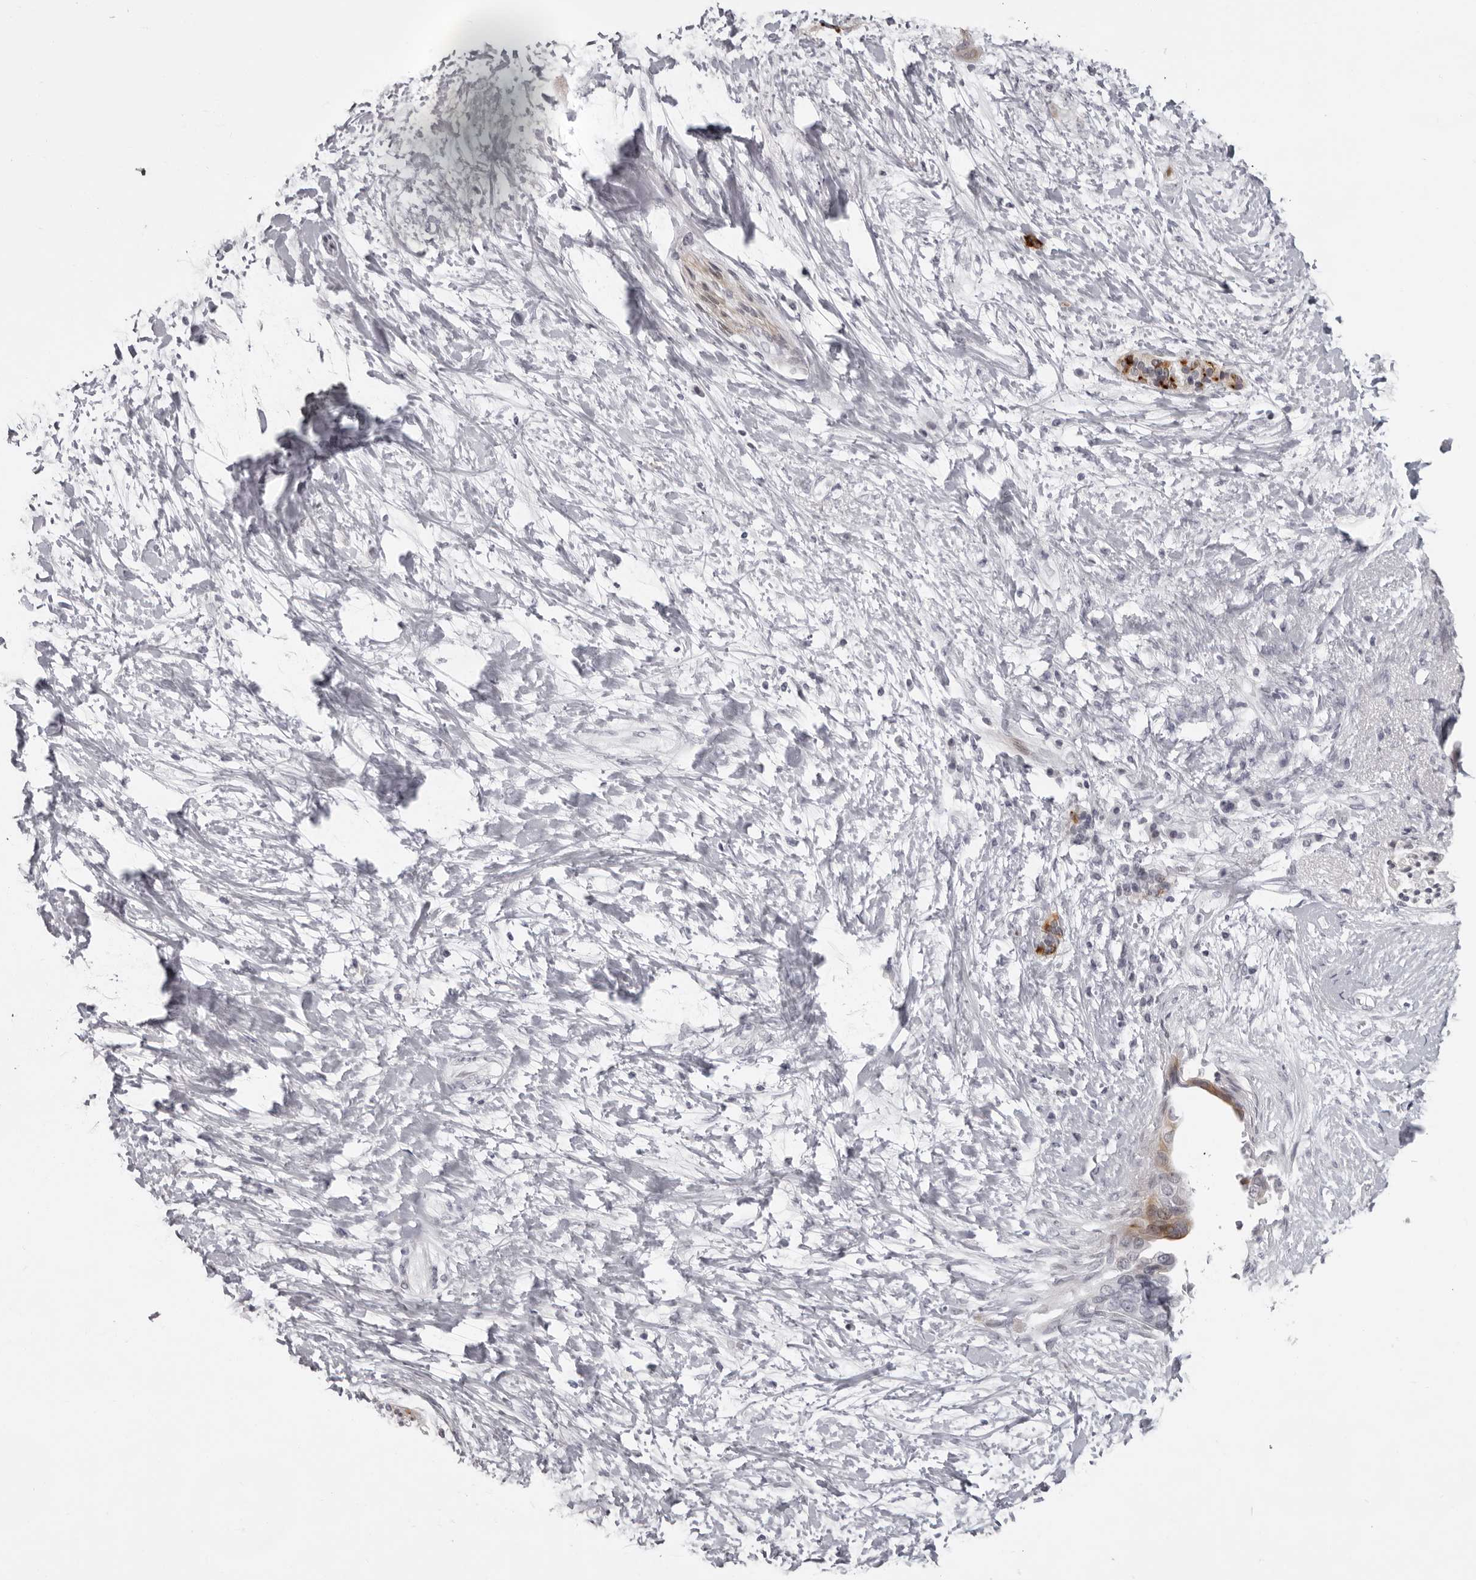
{"staining": {"intensity": "moderate", "quantity": "<25%", "location": "cytoplasmic/membranous"}, "tissue": "pancreatic cancer", "cell_type": "Tumor cells", "image_type": "cancer", "snomed": [{"axis": "morphology", "description": "Adenocarcinoma, NOS"}, {"axis": "topography", "description": "Pancreas"}], "caption": "Pancreatic cancer (adenocarcinoma) tissue exhibits moderate cytoplasmic/membranous staining in approximately <25% of tumor cells, visualized by immunohistochemistry. The staining is performed using DAB brown chromogen to label protein expression. The nuclei are counter-stained blue using hematoxylin.", "gene": "NUDT18", "patient": {"sex": "female", "age": 56}}